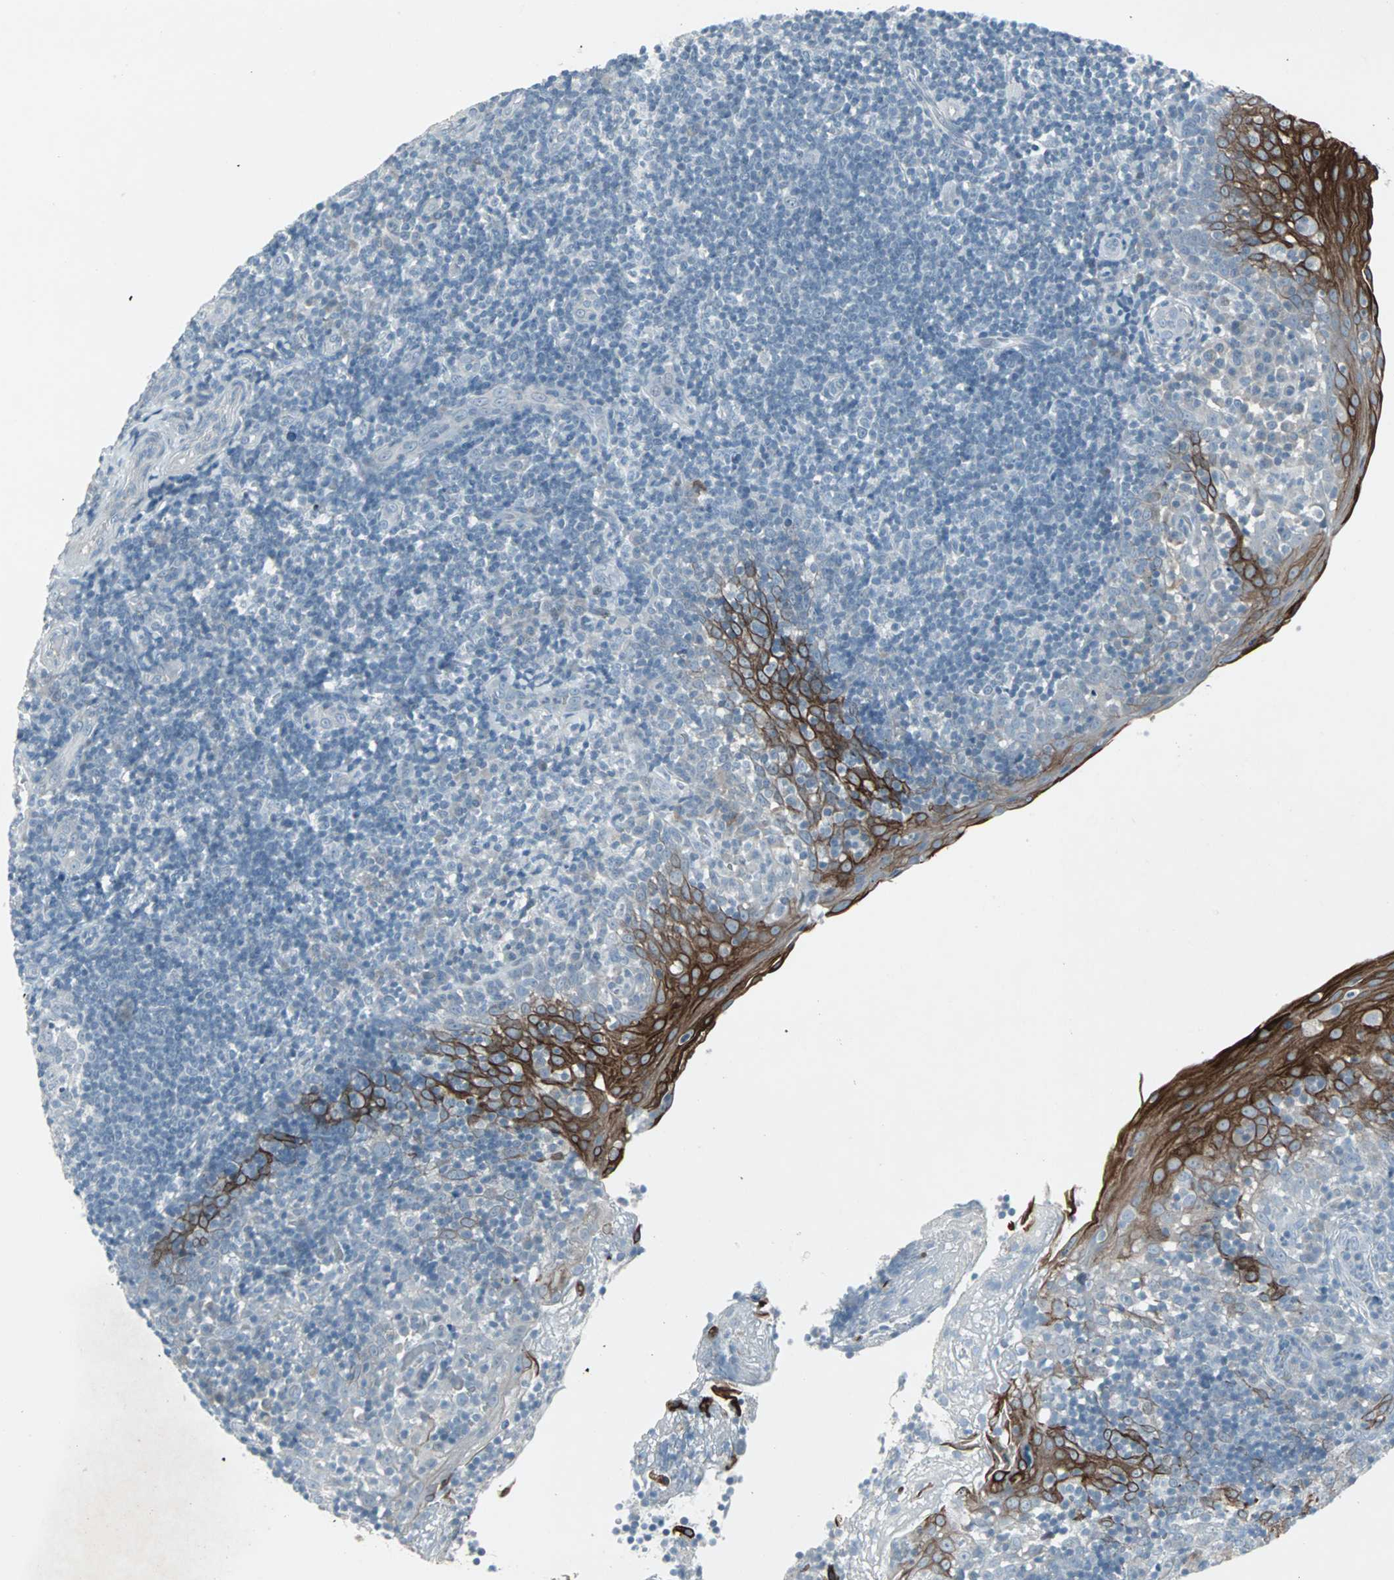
{"staining": {"intensity": "negative", "quantity": "none", "location": "none"}, "tissue": "tonsil", "cell_type": "Germinal center cells", "image_type": "normal", "snomed": [{"axis": "morphology", "description": "Normal tissue, NOS"}, {"axis": "topography", "description": "Tonsil"}], "caption": "This is a image of IHC staining of benign tonsil, which shows no positivity in germinal center cells.", "gene": "LANCL3", "patient": {"sex": "female", "age": 40}}